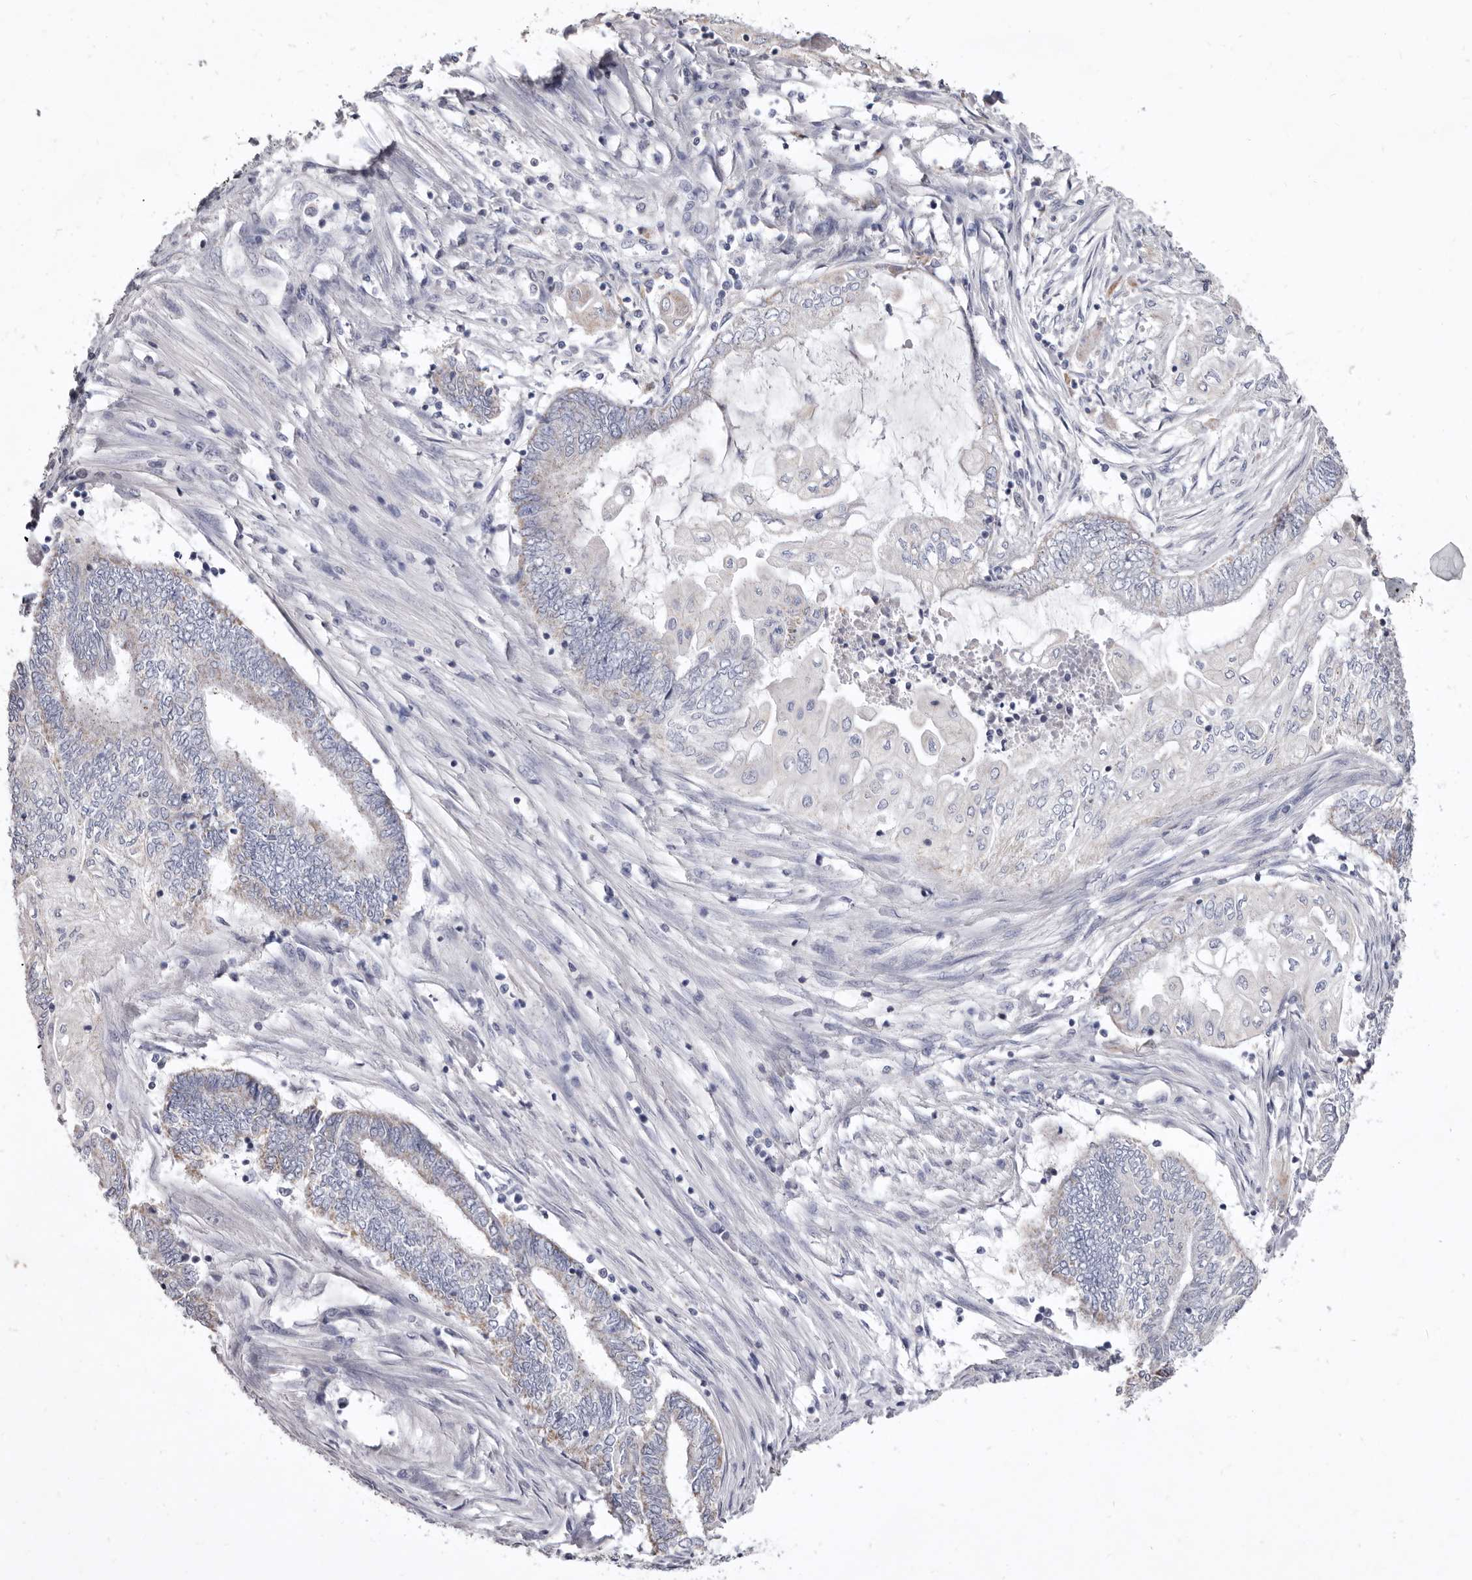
{"staining": {"intensity": "negative", "quantity": "none", "location": "none"}, "tissue": "endometrial cancer", "cell_type": "Tumor cells", "image_type": "cancer", "snomed": [{"axis": "morphology", "description": "Adenocarcinoma, NOS"}, {"axis": "topography", "description": "Uterus"}, {"axis": "topography", "description": "Endometrium"}], "caption": "Immunohistochemical staining of human endometrial adenocarcinoma displays no significant positivity in tumor cells.", "gene": "CYP2E1", "patient": {"sex": "female", "age": 70}}